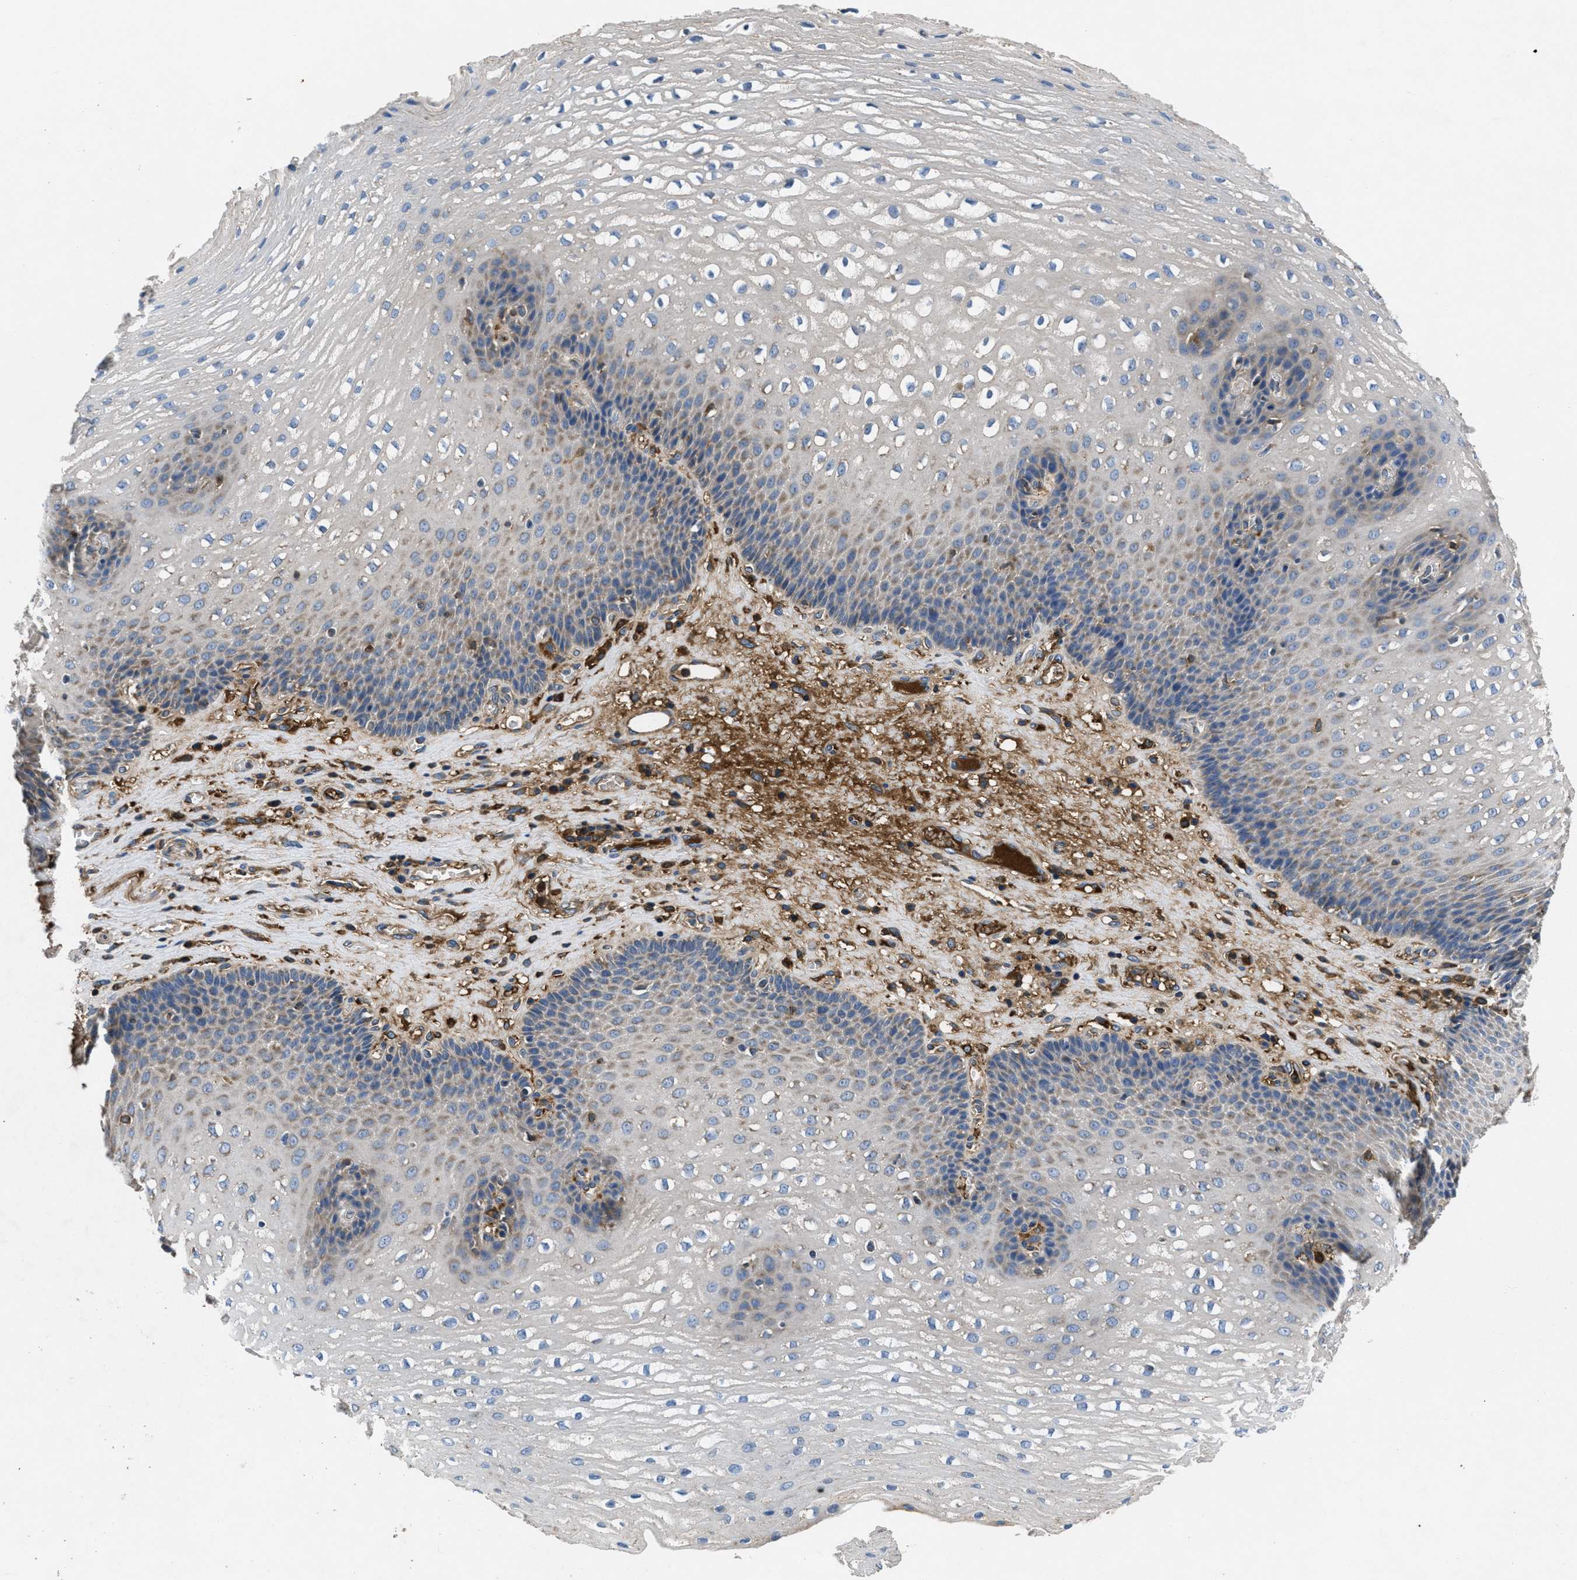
{"staining": {"intensity": "weak", "quantity": "<25%", "location": "cytoplasmic/membranous"}, "tissue": "esophagus", "cell_type": "Squamous epithelial cells", "image_type": "normal", "snomed": [{"axis": "morphology", "description": "Normal tissue, NOS"}, {"axis": "topography", "description": "Esophagus"}], "caption": "Immunohistochemistry (IHC) of benign esophagus exhibits no staining in squamous epithelial cells. The staining is performed using DAB brown chromogen with nuclei counter-stained in using hematoxylin.", "gene": "GALK1", "patient": {"sex": "male", "age": 48}}